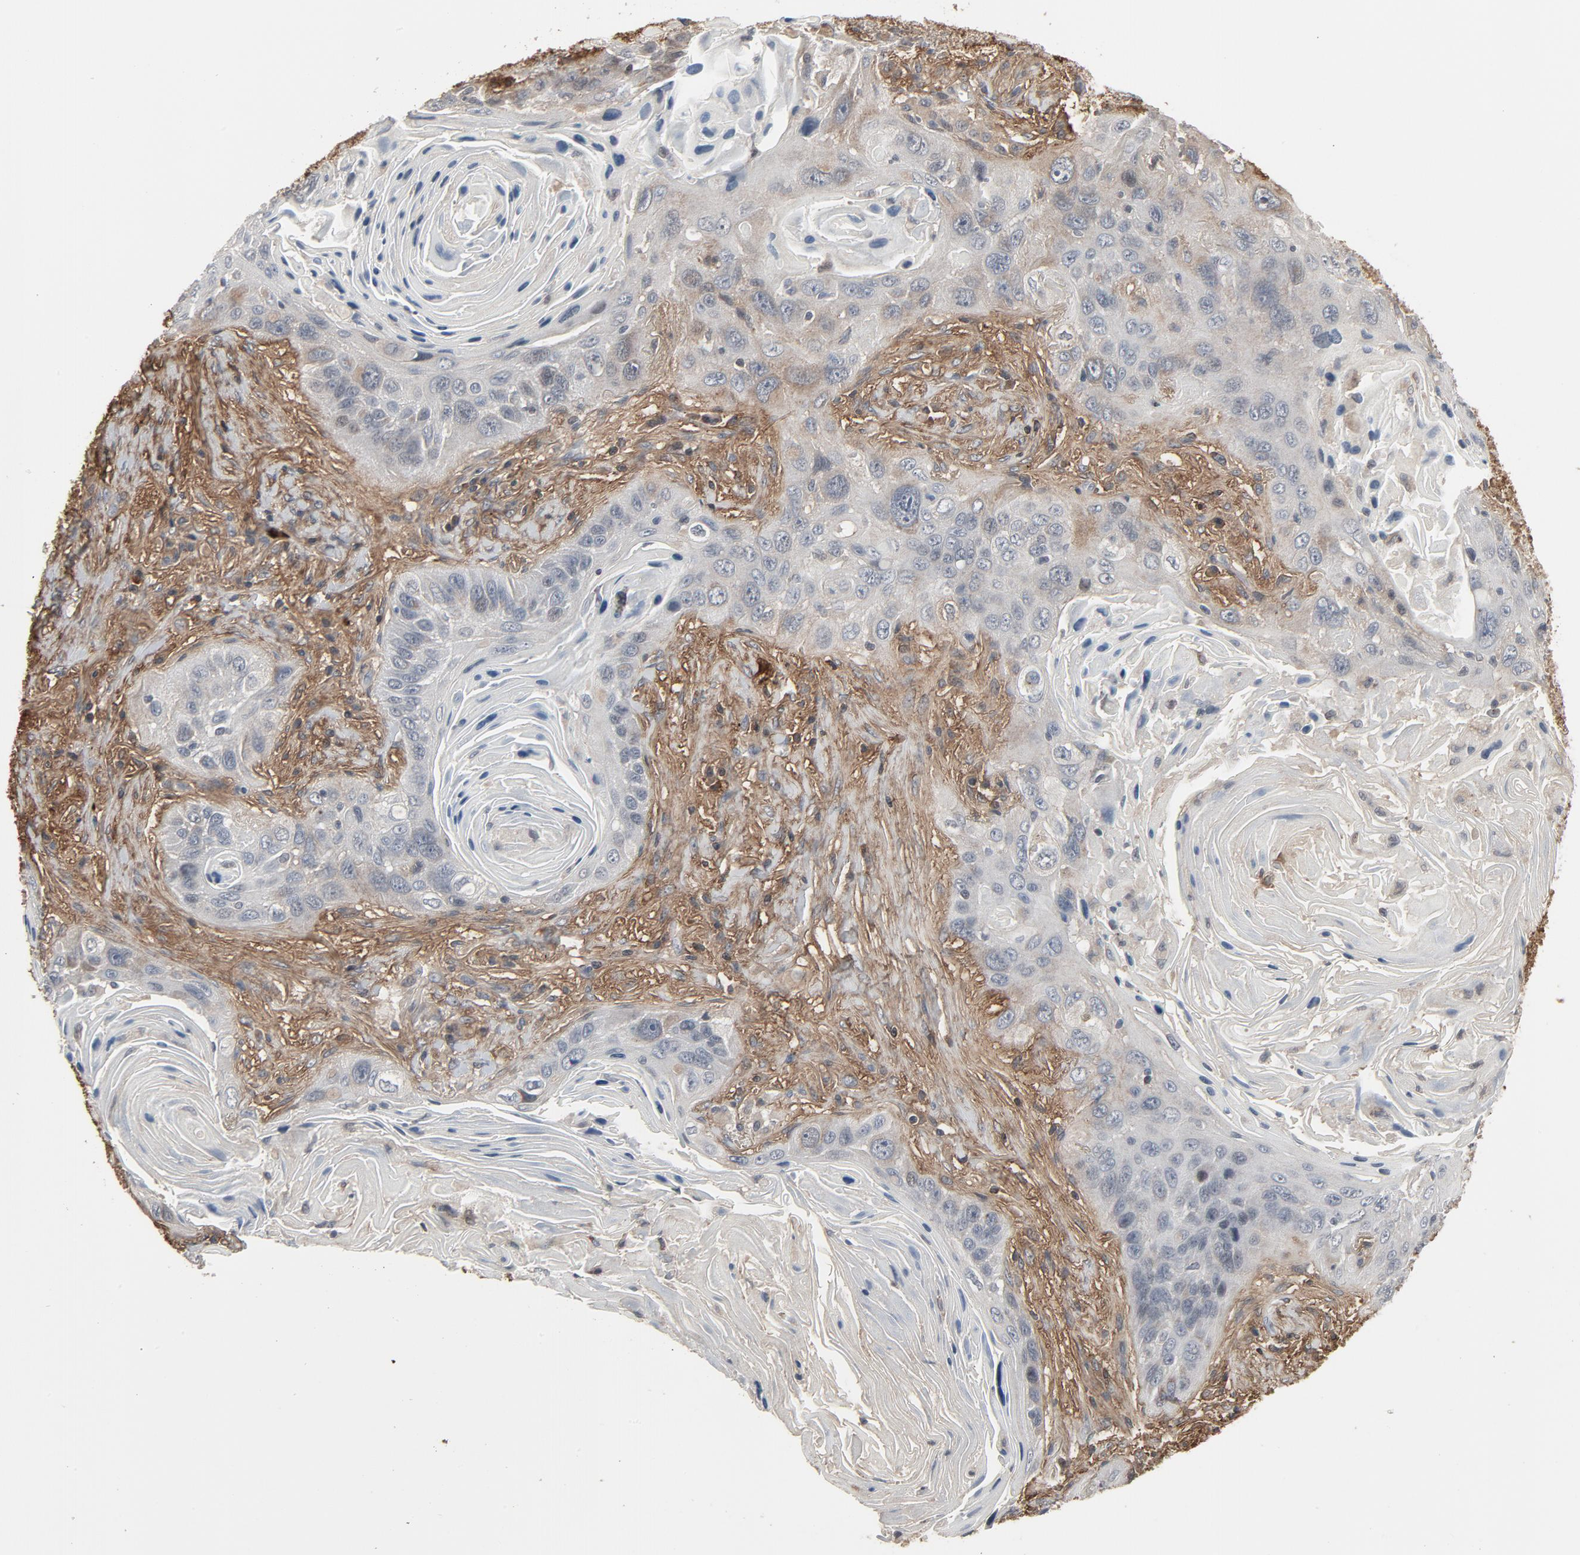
{"staining": {"intensity": "negative", "quantity": "none", "location": "none"}, "tissue": "lung cancer", "cell_type": "Tumor cells", "image_type": "cancer", "snomed": [{"axis": "morphology", "description": "Squamous cell carcinoma, NOS"}, {"axis": "topography", "description": "Lung"}], "caption": "Immunohistochemistry of lung cancer (squamous cell carcinoma) displays no positivity in tumor cells. (DAB (3,3'-diaminobenzidine) immunohistochemistry (IHC) visualized using brightfield microscopy, high magnification).", "gene": "PDZD4", "patient": {"sex": "female", "age": 67}}